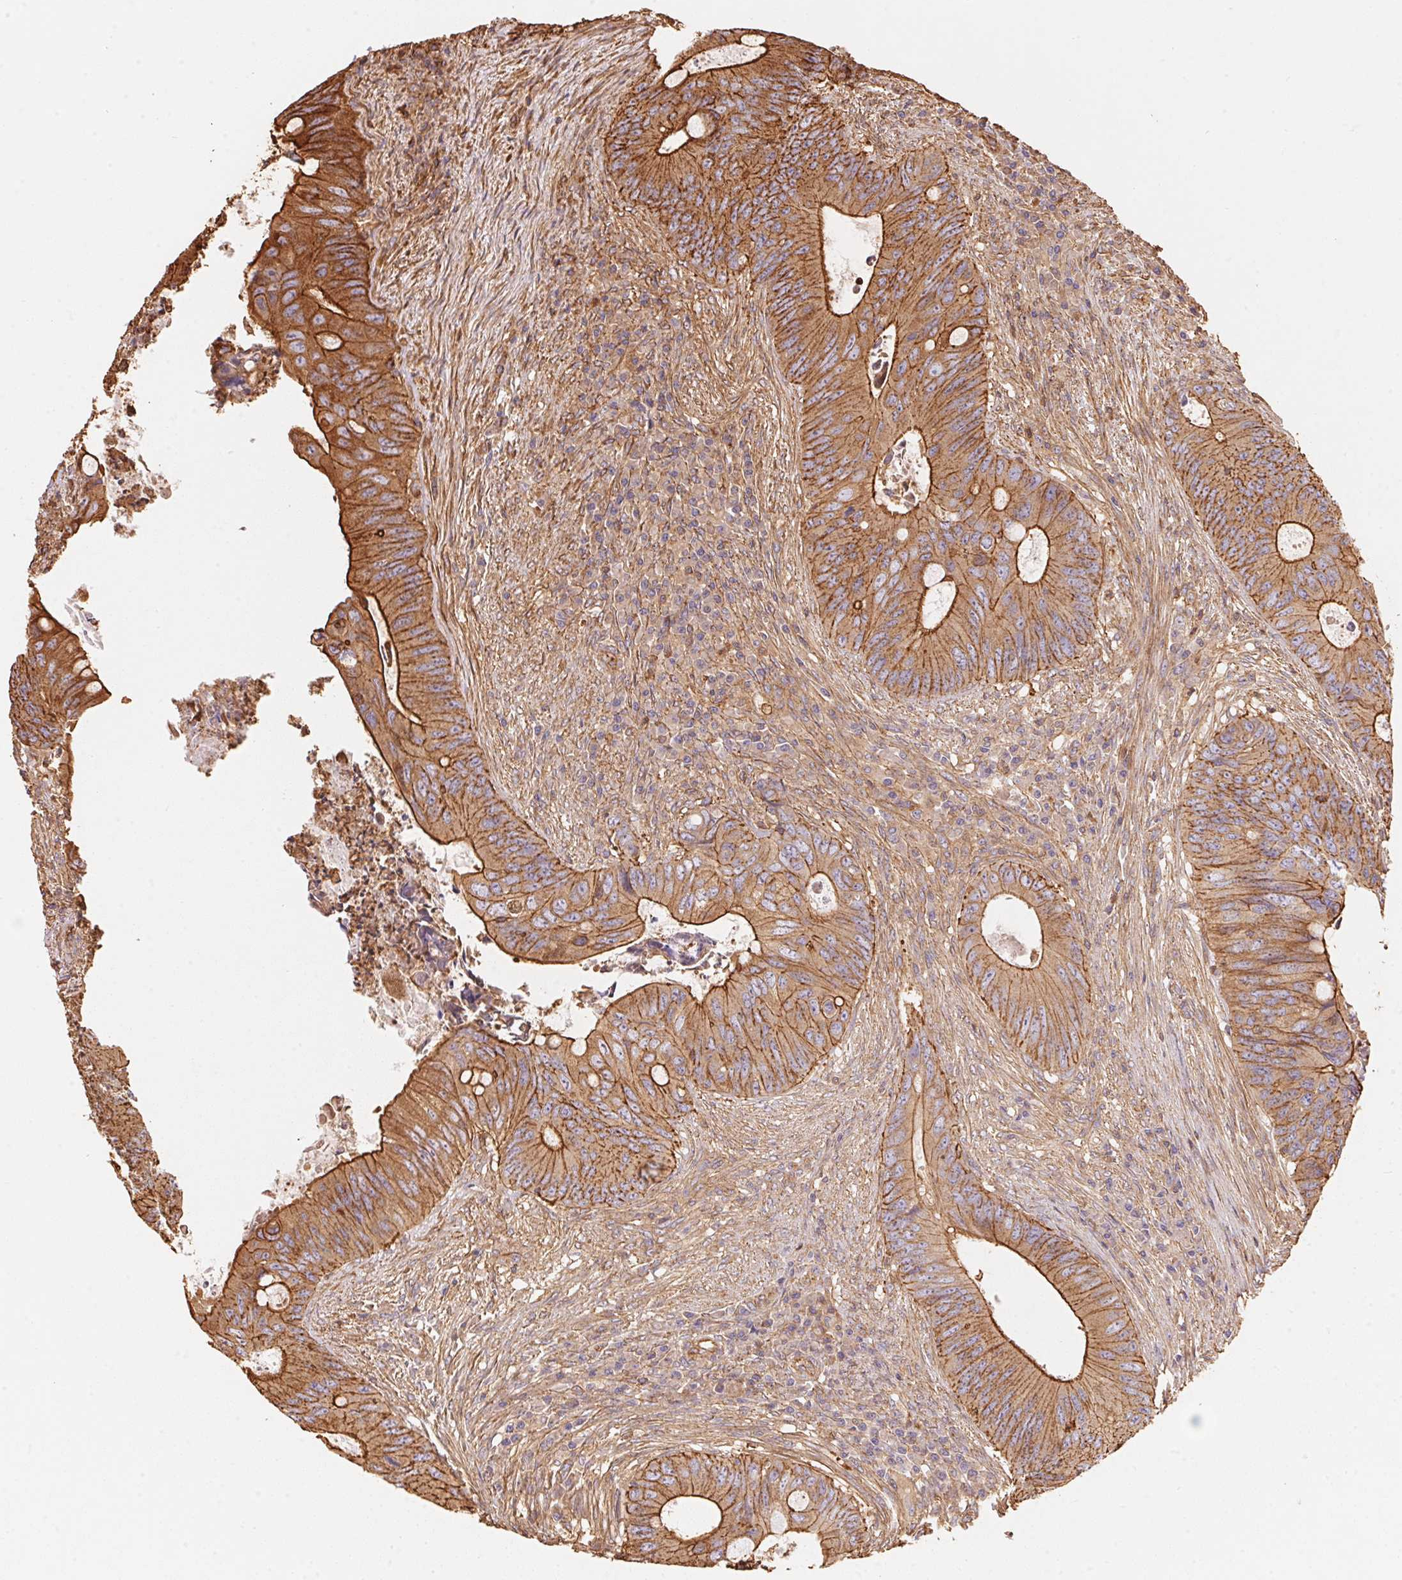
{"staining": {"intensity": "strong", "quantity": "25%-75%", "location": "cytoplasmic/membranous"}, "tissue": "colorectal cancer", "cell_type": "Tumor cells", "image_type": "cancer", "snomed": [{"axis": "morphology", "description": "Adenocarcinoma, NOS"}, {"axis": "topography", "description": "Colon"}], "caption": "The histopathology image demonstrates staining of colorectal cancer, revealing strong cytoplasmic/membranous protein positivity (brown color) within tumor cells.", "gene": "FRAS1", "patient": {"sex": "female", "age": 74}}